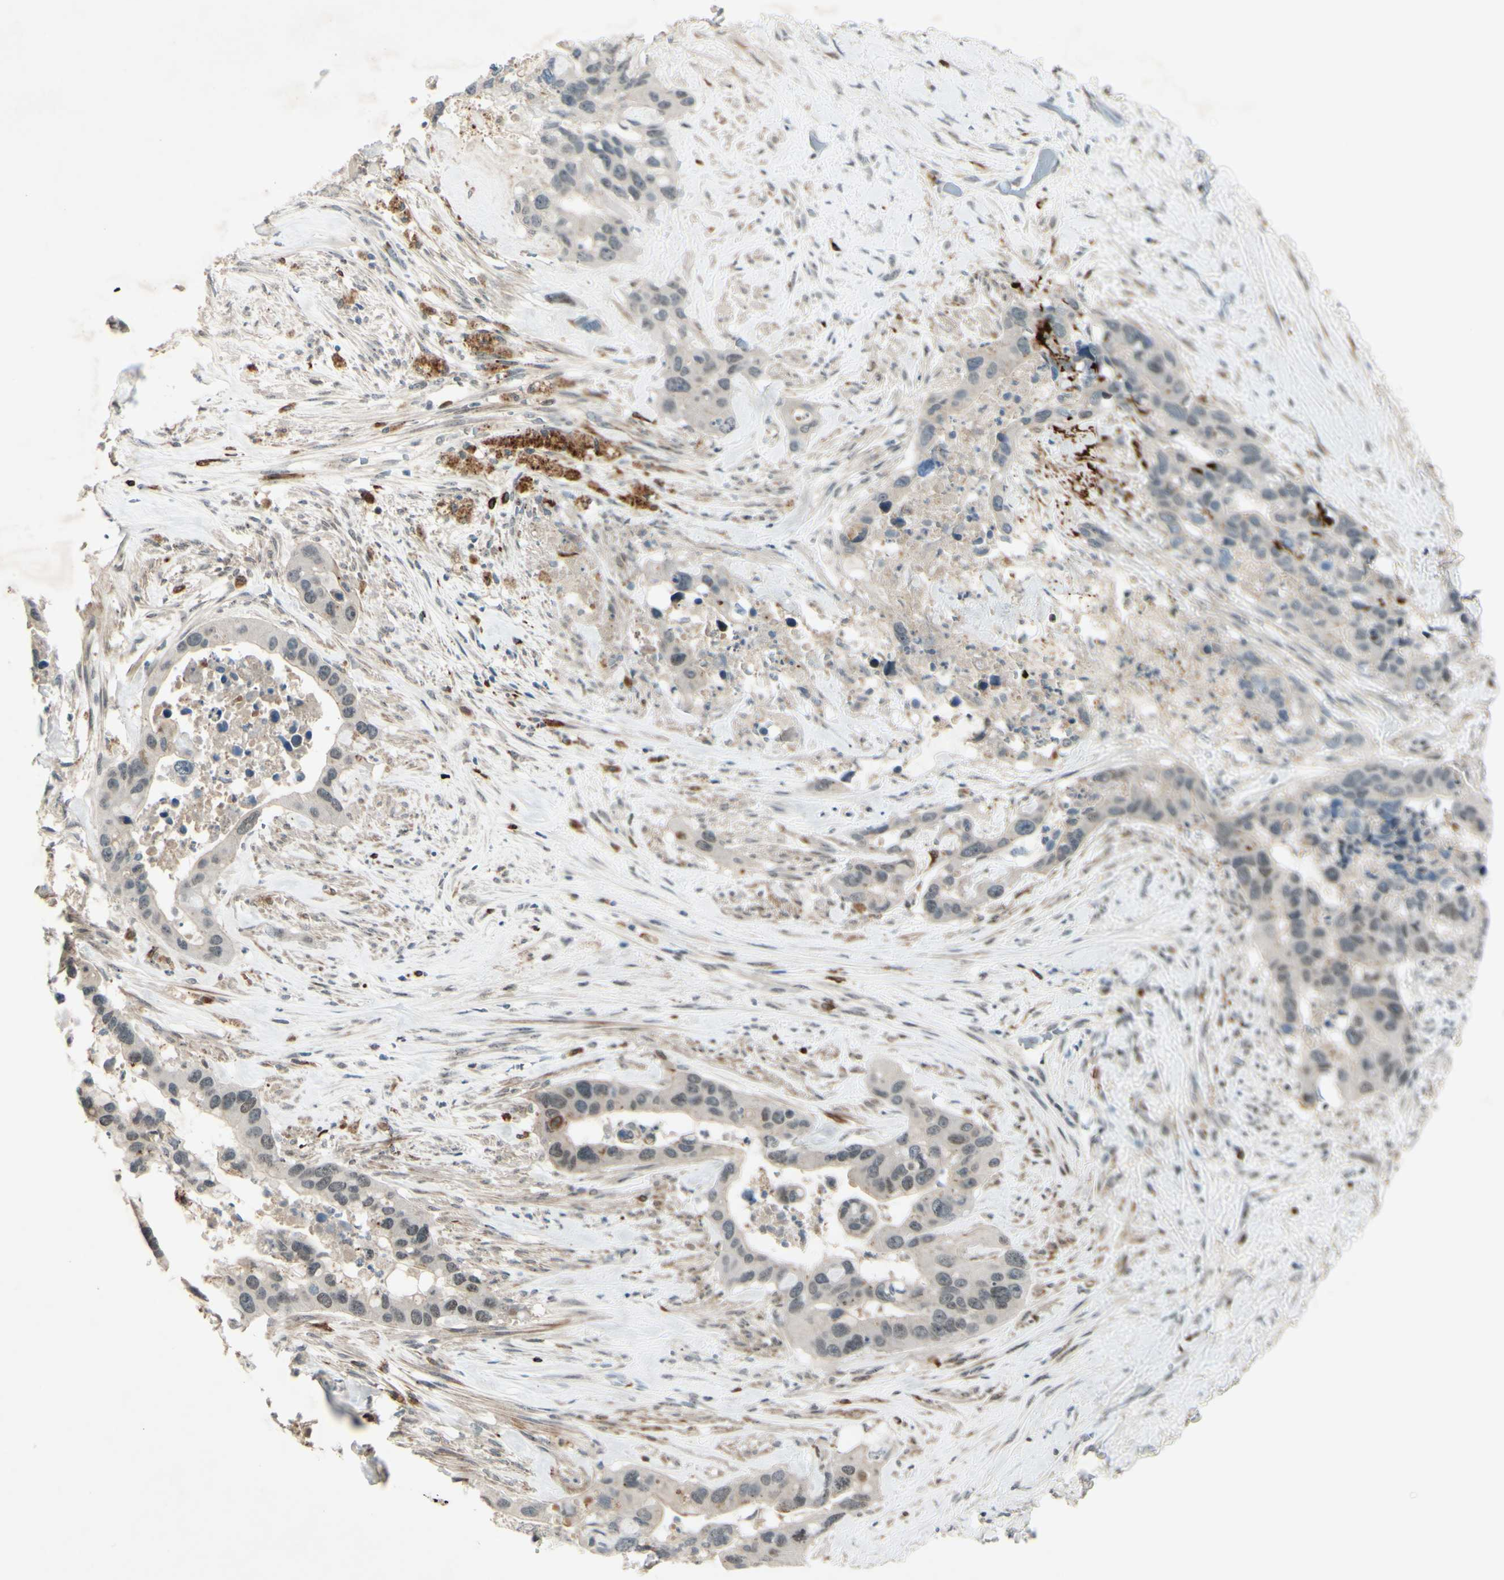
{"staining": {"intensity": "negative", "quantity": "none", "location": "none"}, "tissue": "liver cancer", "cell_type": "Tumor cells", "image_type": "cancer", "snomed": [{"axis": "morphology", "description": "Cholangiocarcinoma"}, {"axis": "topography", "description": "Liver"}], "caption": "This is an immunohistochemistry (IHC) histopathology image of cholangiocarcinoma (liver). There is no staining in tumor cells.", "gene": "FGFR2", "patient": {"sex": "female", "age": 65}}